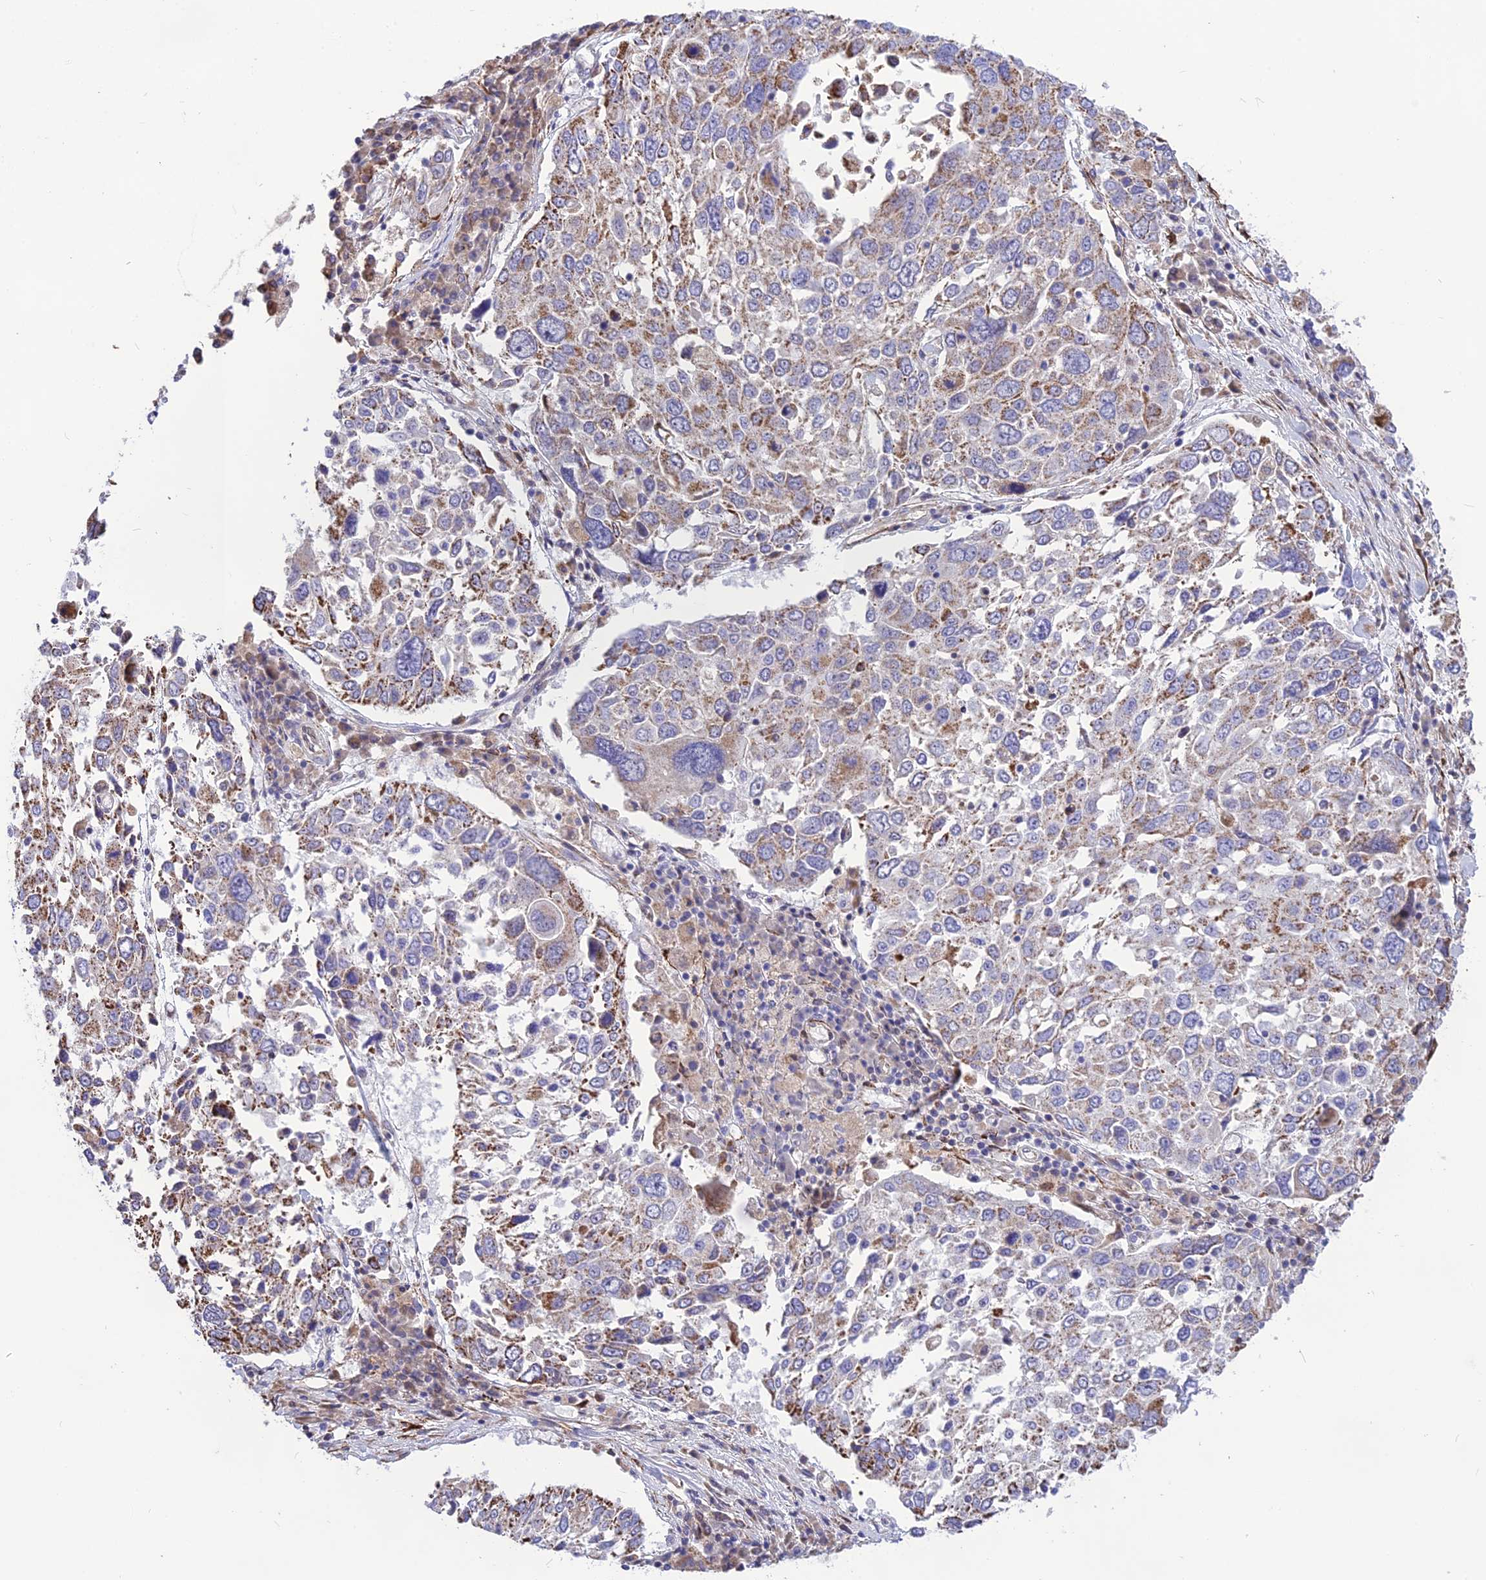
{"staining": {"intensity": "moderate", "quantity": "<25%", "location": "cytoplasmic/membranous"}, "tissue": "lung cancer", "cell_type": "Tumor cells", "image_type": "cancer", "snomed": [{"axis": "morphology", "description": "Squamous cell carcinoma, NOS"}, {"axis": "topography", "description": "Lung"}], "caption": "Lung cancer tissue reveals moderate cytoplasmic/membranous staining in about <25% of tumor cells", "gene": "DOC2B", "patient": {"sex": "male", "age": 65}}